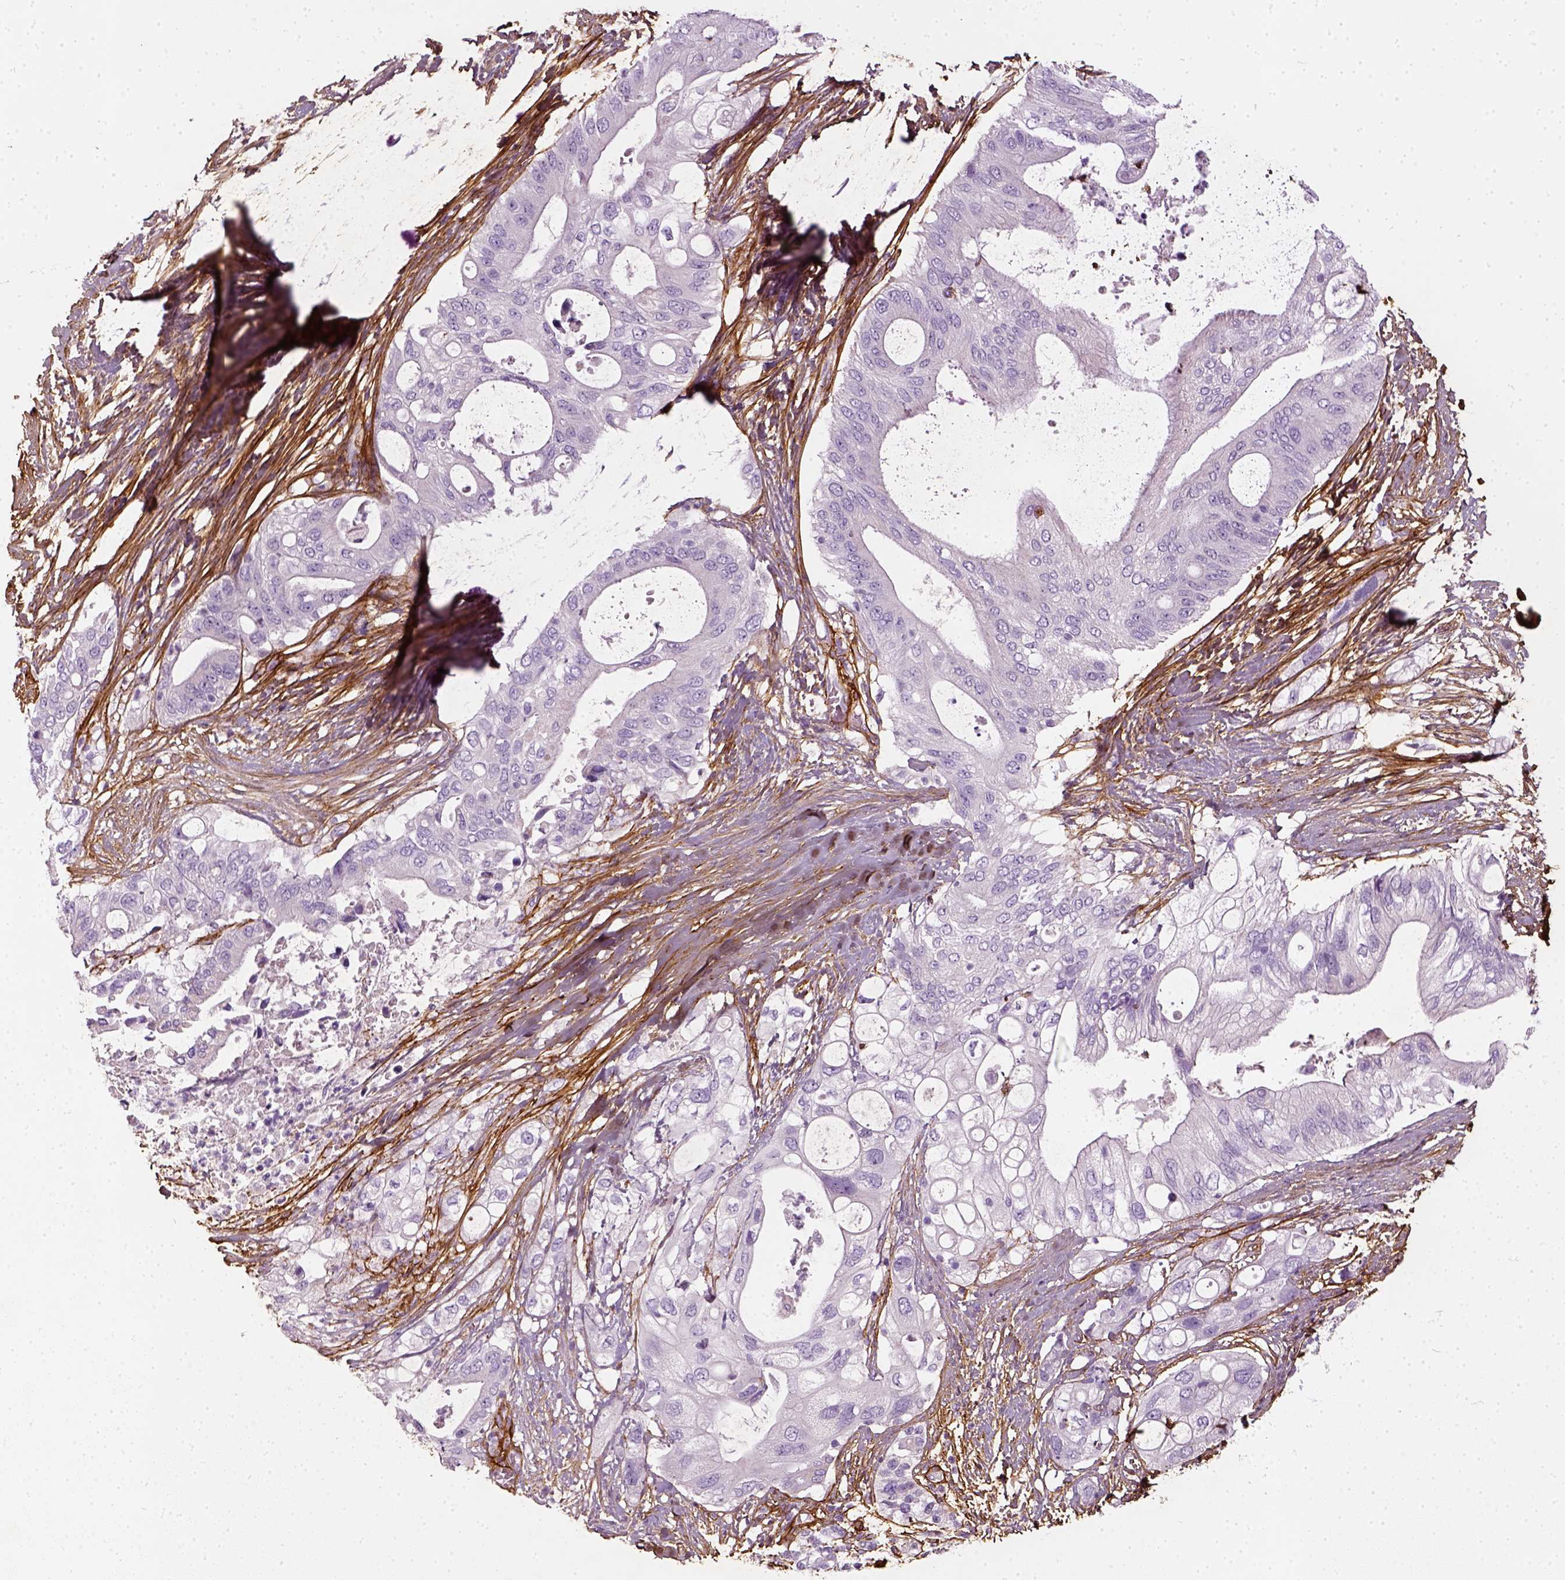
{"staining": {"intensity": "negative", "quantity": "none", "location": "none"}, "tissue": "pancreatic cancer", "cell_type": "Tumor cells", "image_type": "cancer", "snomed": [{"axis": "morphology", "description": "Adenocarcinoma, NOS"}, {"axis": "topography", "description": "Pancreas"}], "caption": "IHC micrograph of human pancreatic adenocarcinoma stained for a protein (brown), which reveals no staining in tumor cells.", "gene": "COL6A2", "patient": {"sex": "female", "age": 72}}